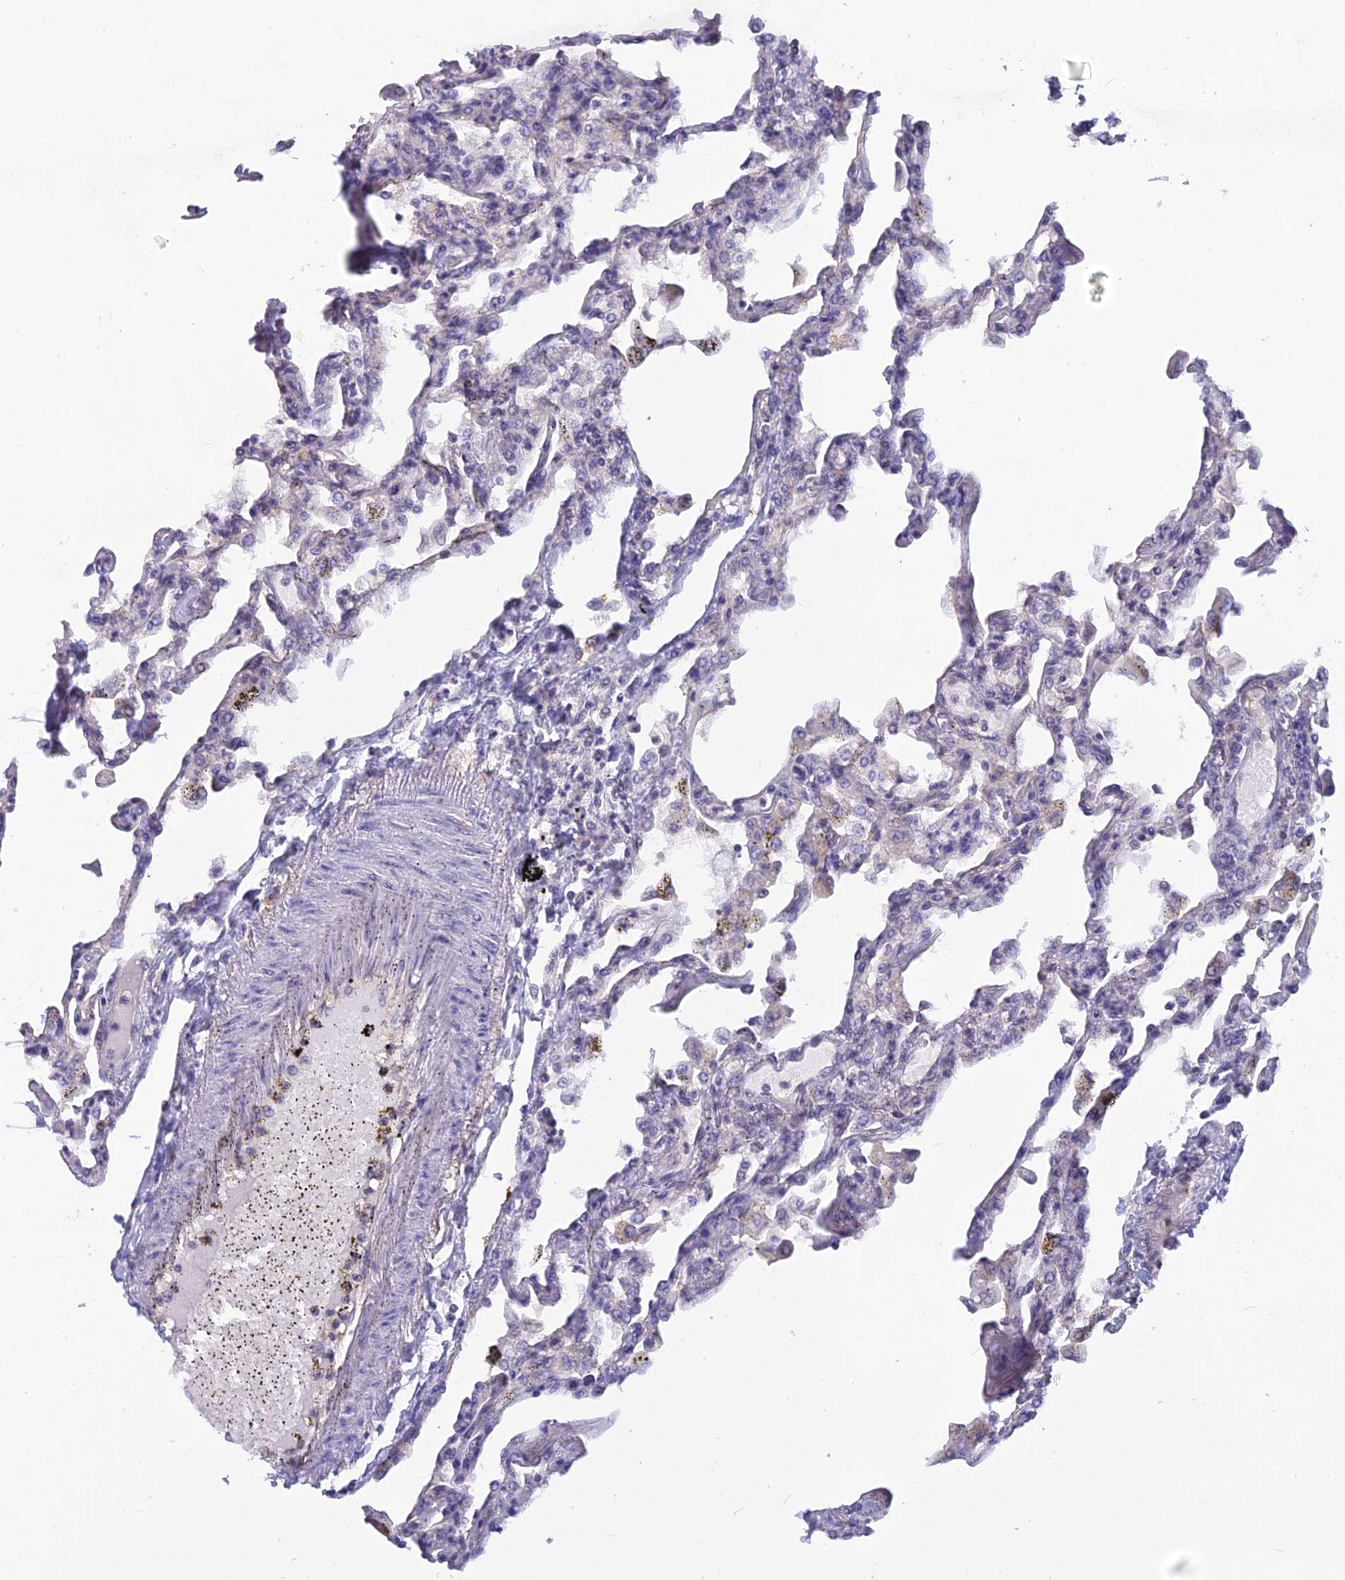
{"staining": {"intensity": "weak", "quantity": "<25%", "location": "cytoplasmic/membranous"}, "tissue": "lung", "cell_type": "Alveolar cells", "image_type": "normal", "snomed": [{"axis": "morphology", "description": "Normal tissue, NOS"}, {"axis": "topography", "description": "Bronchus"}, {"axis": "topography", "description": "Lung"}], "caption": "A photomicrograph of lung stained for a protein demonstrates no brown staining in alveolar cells.", "gene": "HINT1", "patient": {"sex": "female", "age": 49}}